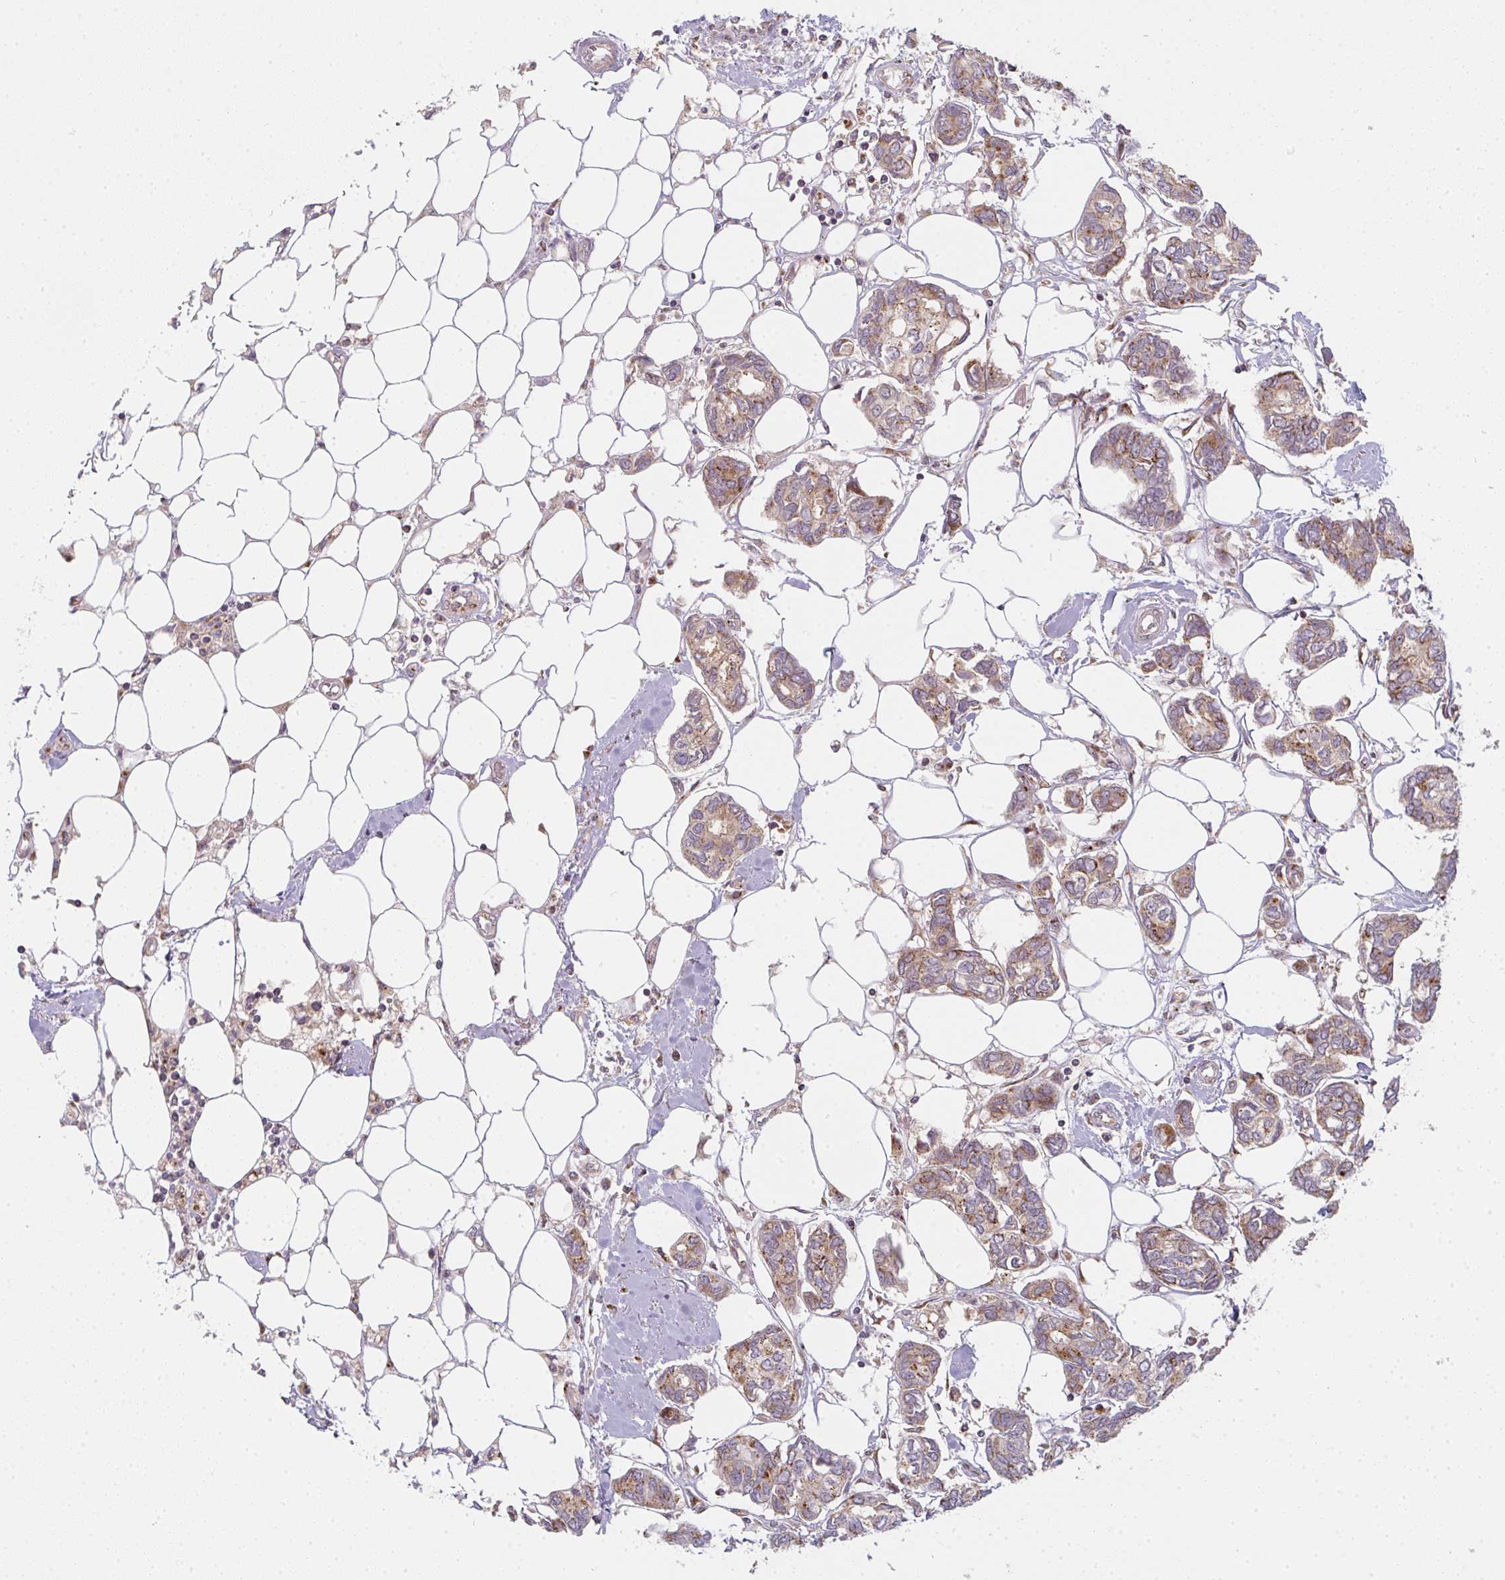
{"staining": {"intensity": "moderate", "quantity": ">75%", "location": "cytoplasmic/membranous"}, "tissue": "breast cancer", "cell_type": "Tumor cells", "image_type": "cancer", "snomed": [{"axis": "morphology", "description": "Duct carcinoma"}, {"axis": "topography", "description": "Breast"}], "caption": "Brown immunohistochemical staining in human breast cancer shows moderate cytoplasmic/membranous positivity in approximately >75% of tumor cells.", "gene": "GVQW3", "patient": {"sex": "female", "age": 73}}